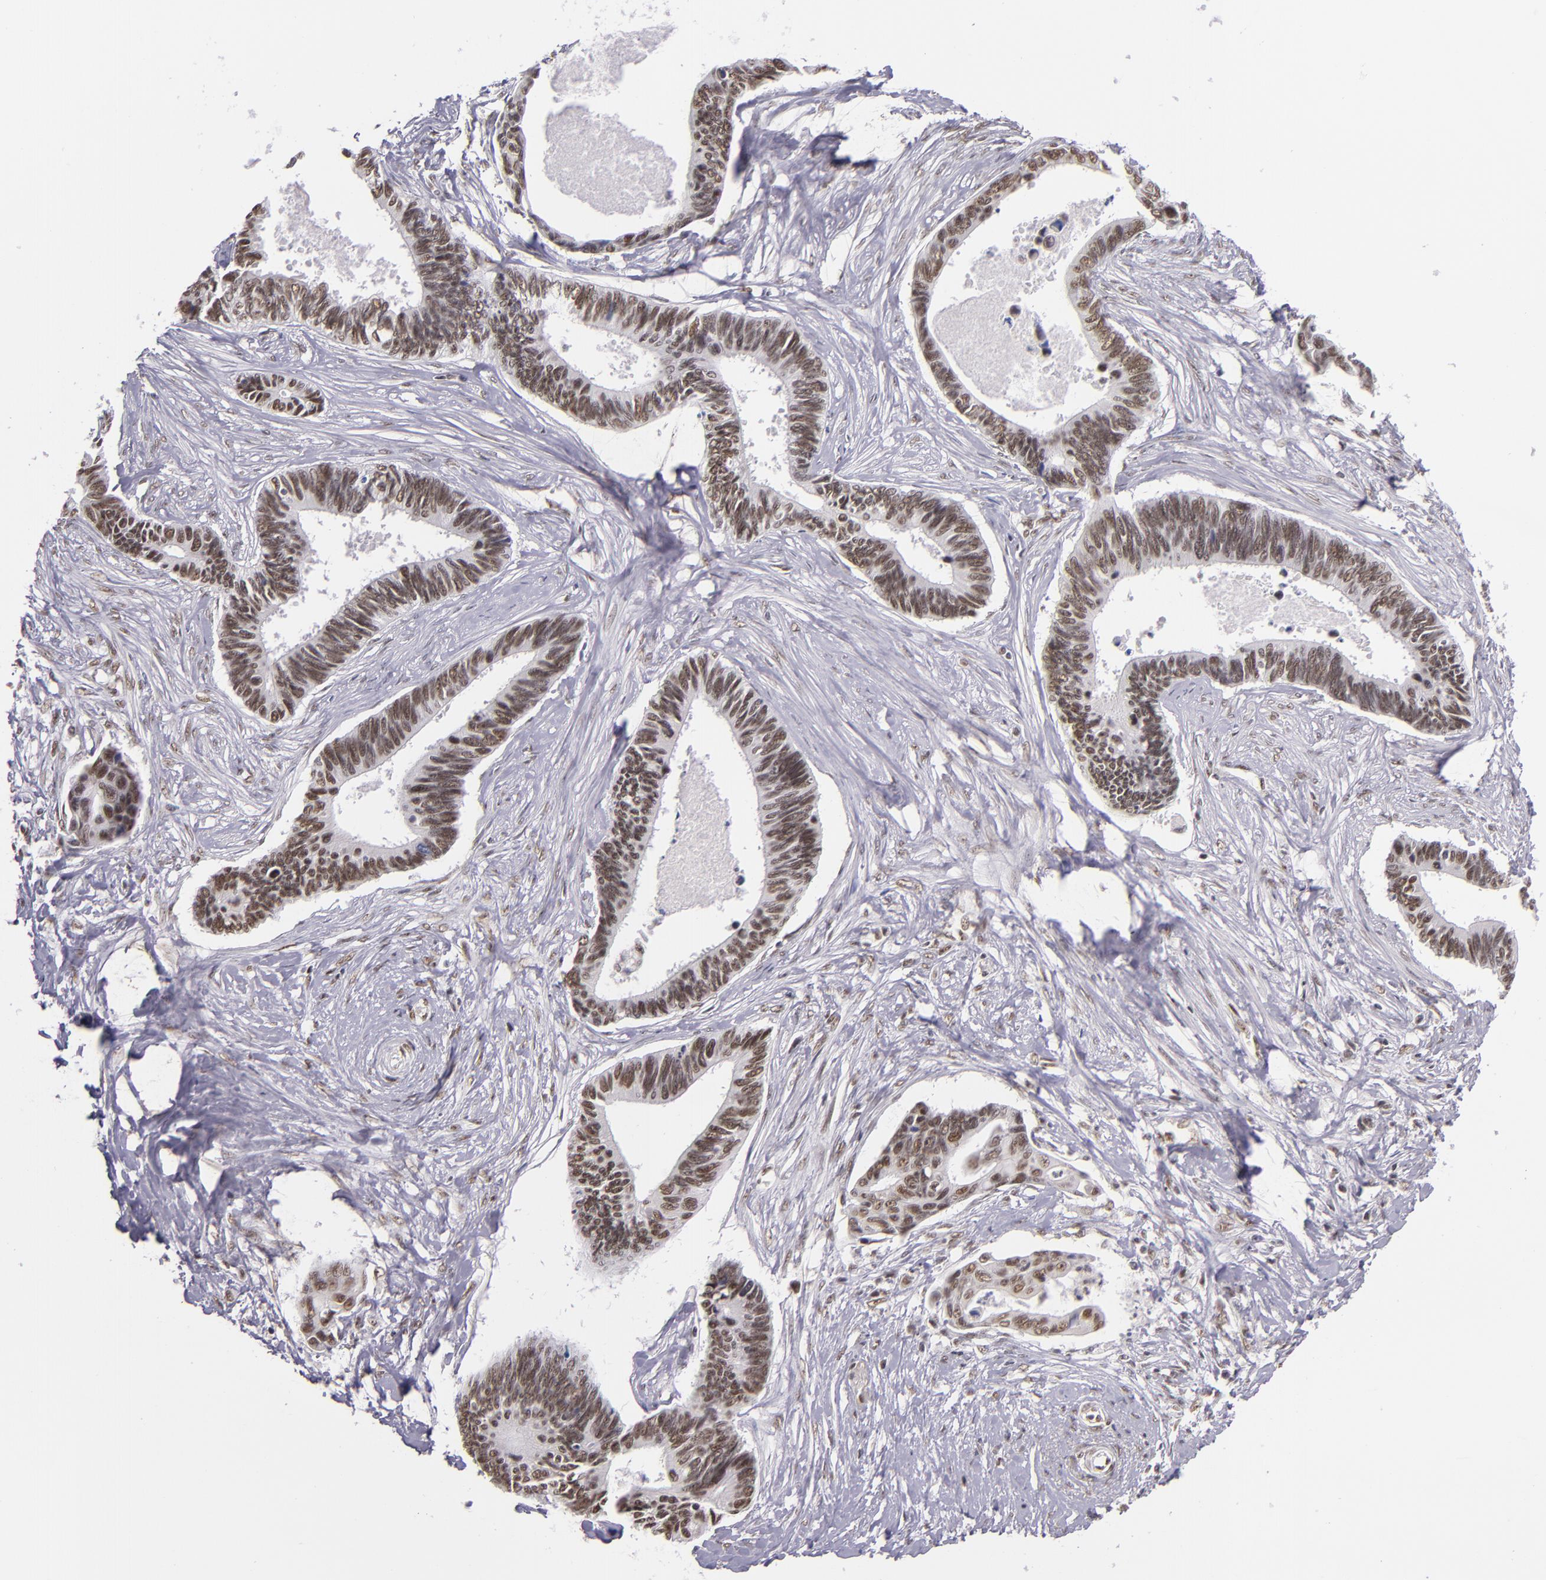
{"staining": {"intensity": "moderate", "quantity": ">75%", "location": "nuclear"}, "tissue": "pancreatic cancer", "cell_type": "Tumor cells", "image_type": "cancer", "snomed": [{"axis": "morphology", "description": "Adenocarcinoma, NOS"}, {"axis": "topography", "description": "Pancreas"}], "caption": "DAB (3,3'-diaminobenzidine) immunohistochemical staining of human pancreatic cancer reveals moderate nuclear protein expression in approximately >75% of tumor cells. (DAB (3,3'-diaminobenzidine) IHC with brightfield microscopy, high magnification).", "gene": "ZNF148", "patient": {"sex": "female", "age": 70}}